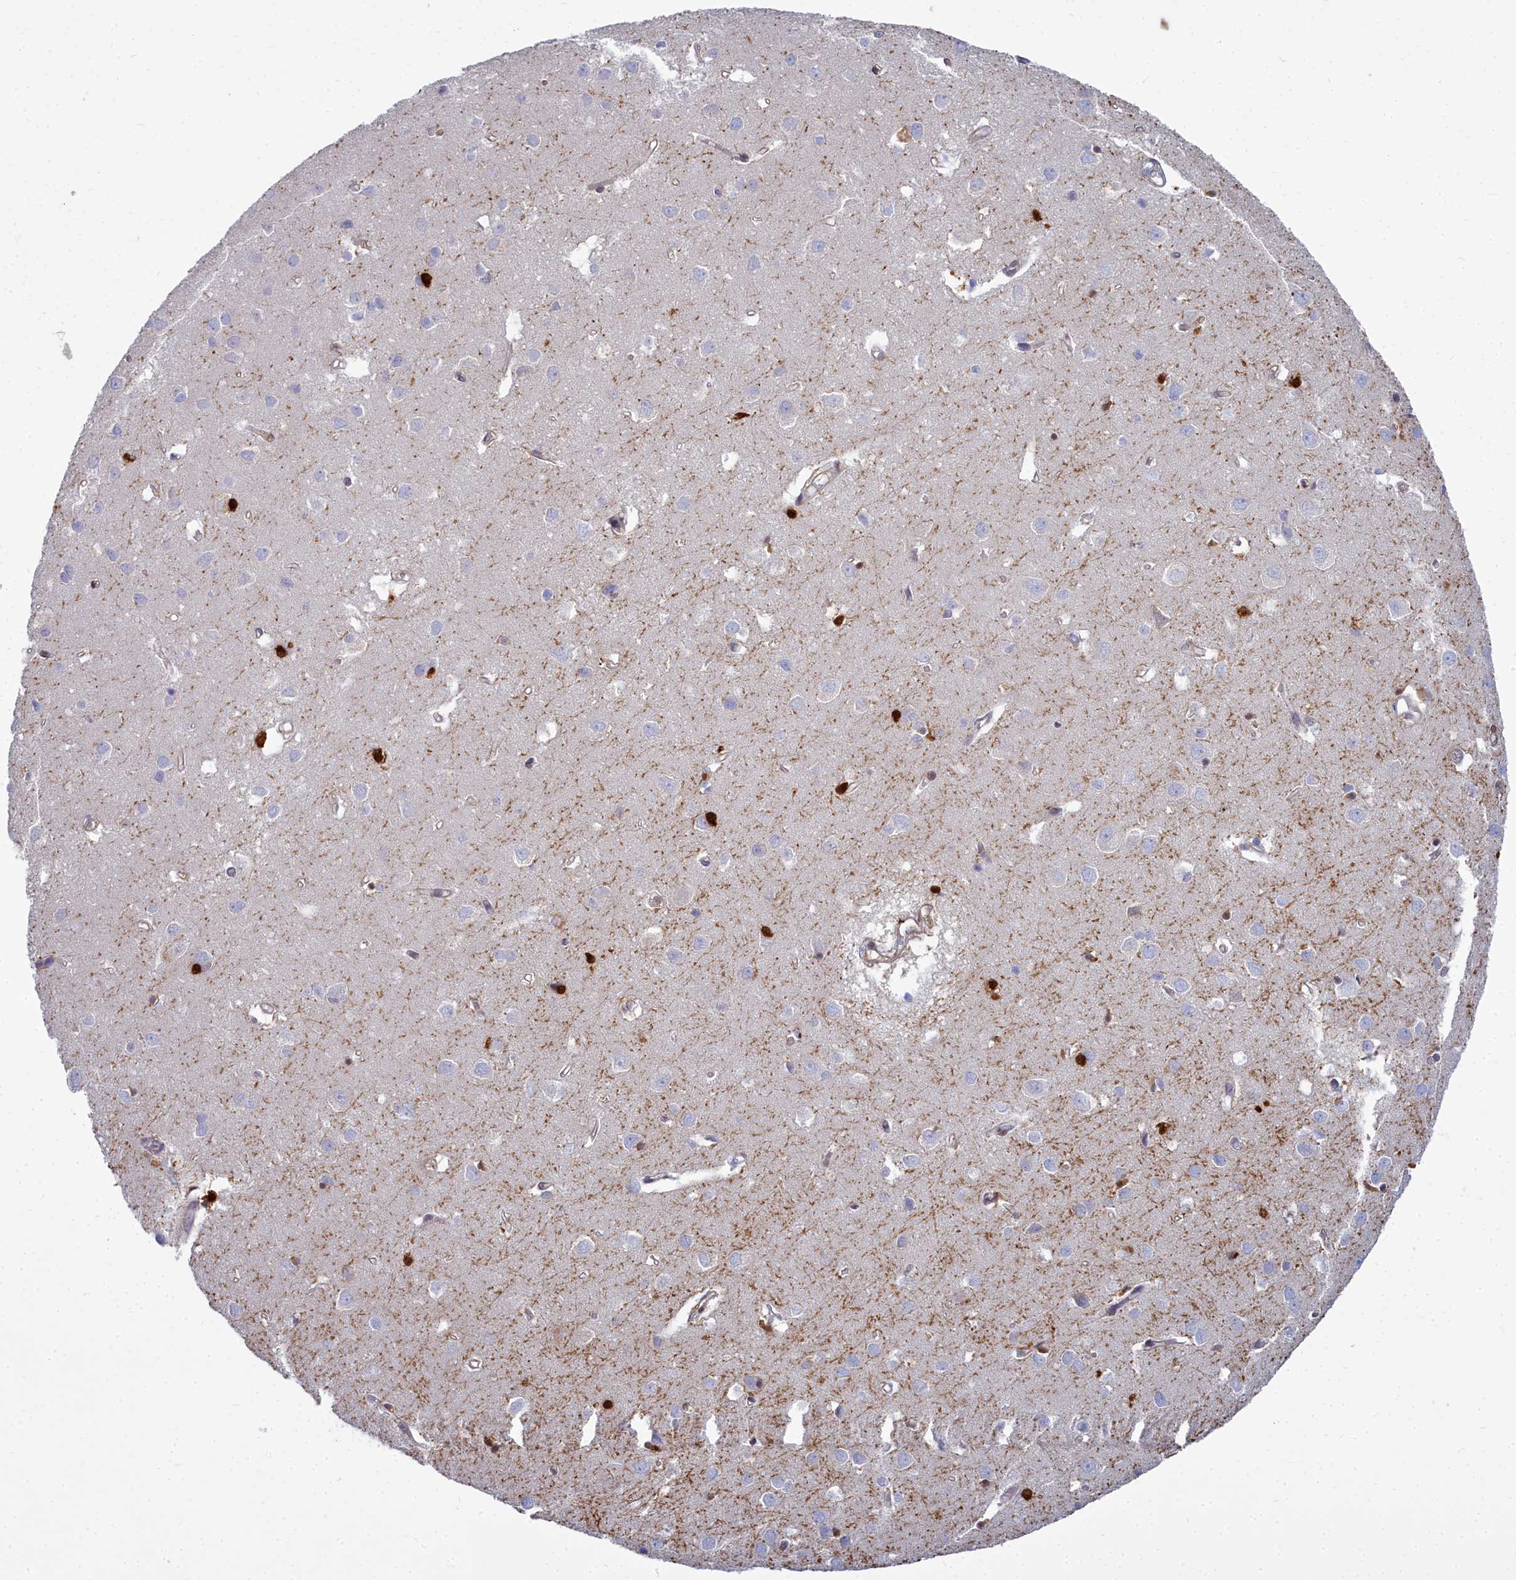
{"staining": {"intensity": "weak", "quantity": "25%-75%", "location": "cytoplasmic/membranous"}, "tissue": "cerebral cortex", "cell_type": "Endothelial cells", "image_type": "normal", "snomed": [{"axis": "morphology", "description": "Normal tissue, NOS"}, {"axis": "topography", "description": "Cerebral cortex"}], "caption": "A micrograph of human cerebral cortex stained for a protein displays weak cytoplasmic/membranous brown staining in endothelial cells. (brown staining indicates protein expression, while blue staining denotes nuclei).", "gene": "PPP1R14A", "patient": {"sex": "female", "age": 64}}